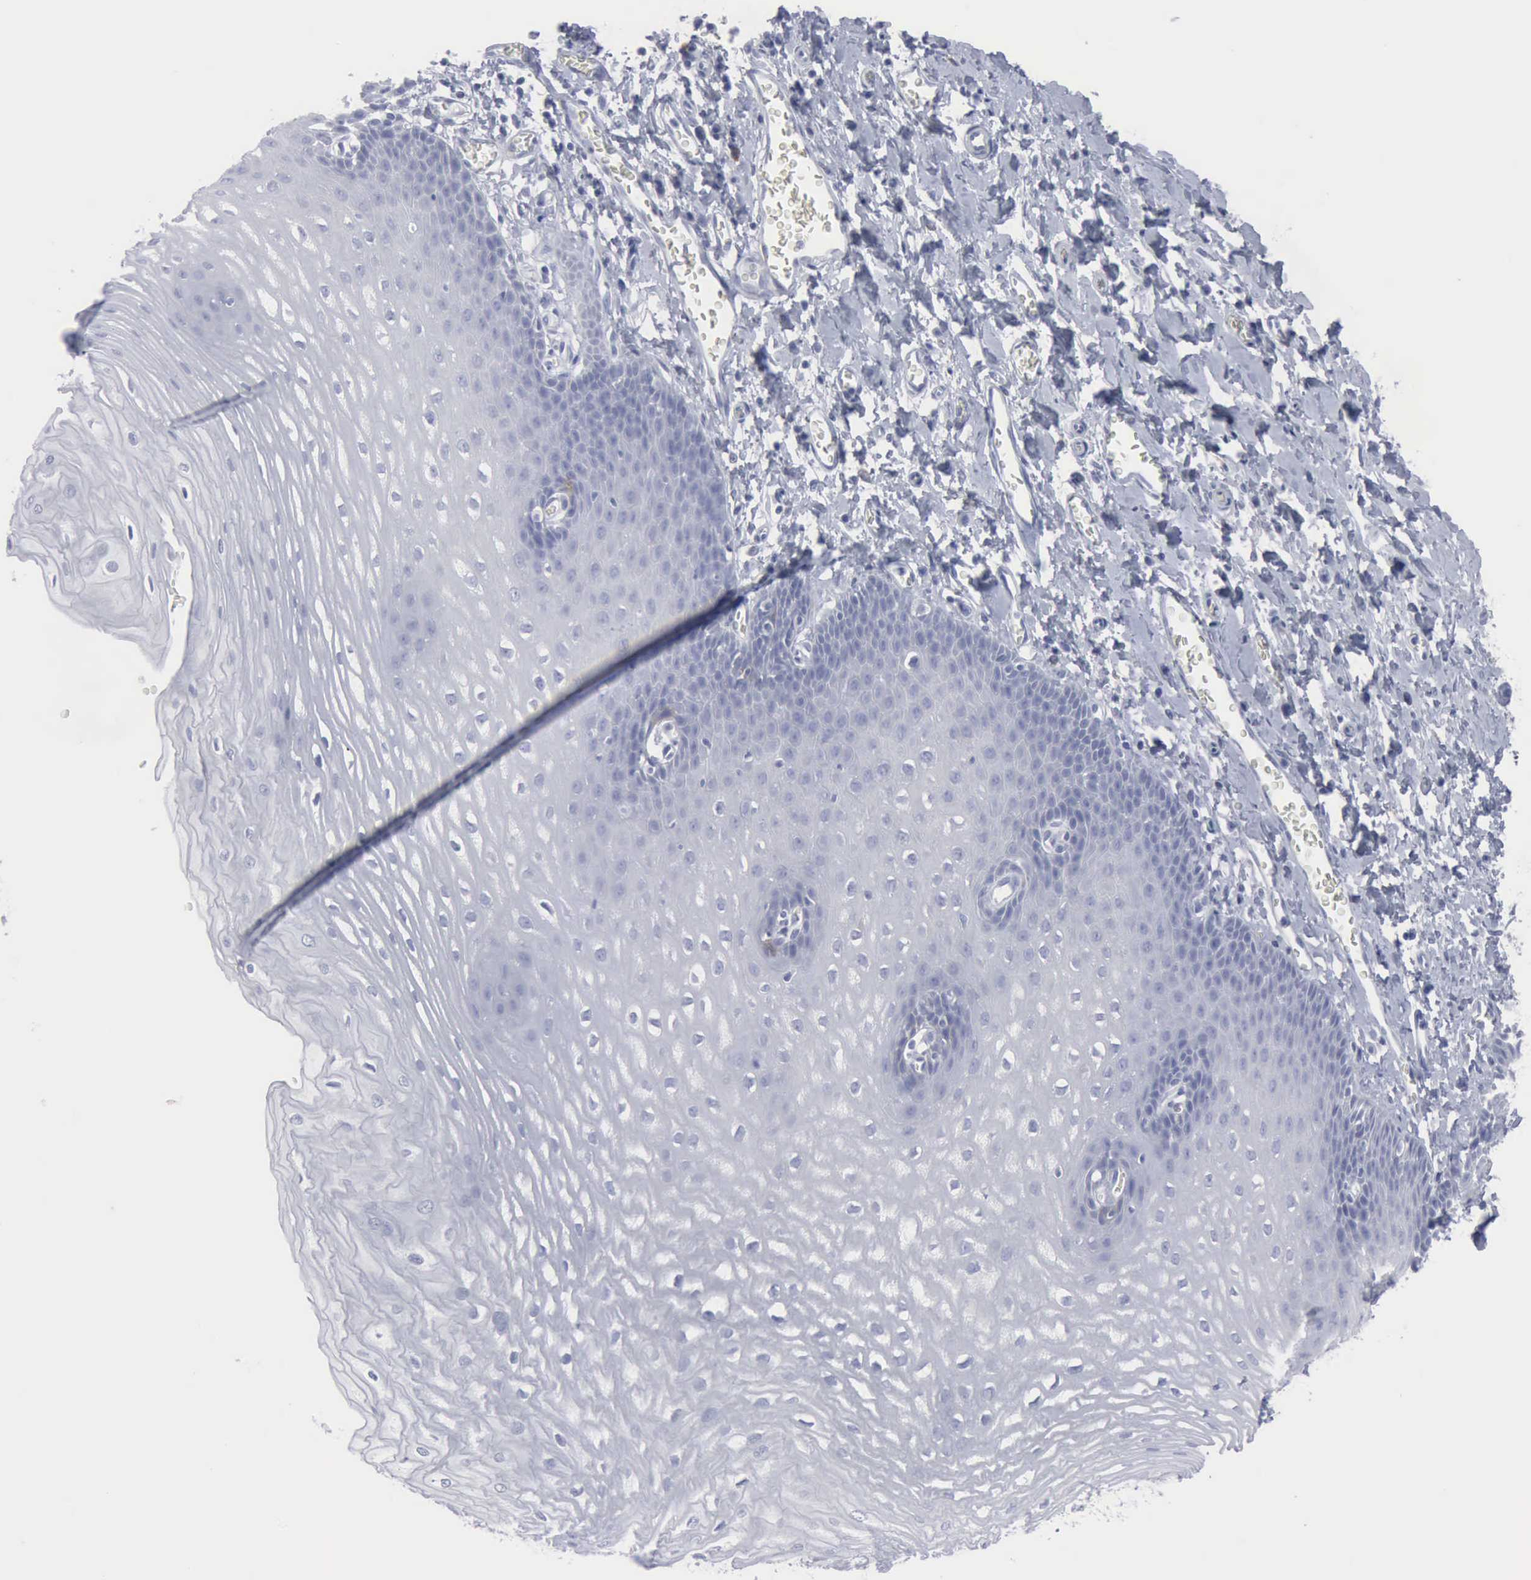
{"staining": {"intensity": "negative", "quantity": "none", "location": "none"}, "tissue": "esophagus", "cell_type": "Squamous epithelial cells", "image_type": "normal", "snomed": [{"axis": "morphology", "description": "Normal tissue, NOS"}, {"axis": "topography", "description": "Esophagus"}], "caption": "This histopathology image is of benign esophagus stained with IHC to label a protein in brown with the nuclei are counter-stained blue. There is no positivity in squamous epithelial cells. The staining is performed using DAB brown chromogen with nuclei counter-stained in using hematoxylin.", "gene": "VCAM1", "patient": {"sex": "male", "age": 70}}